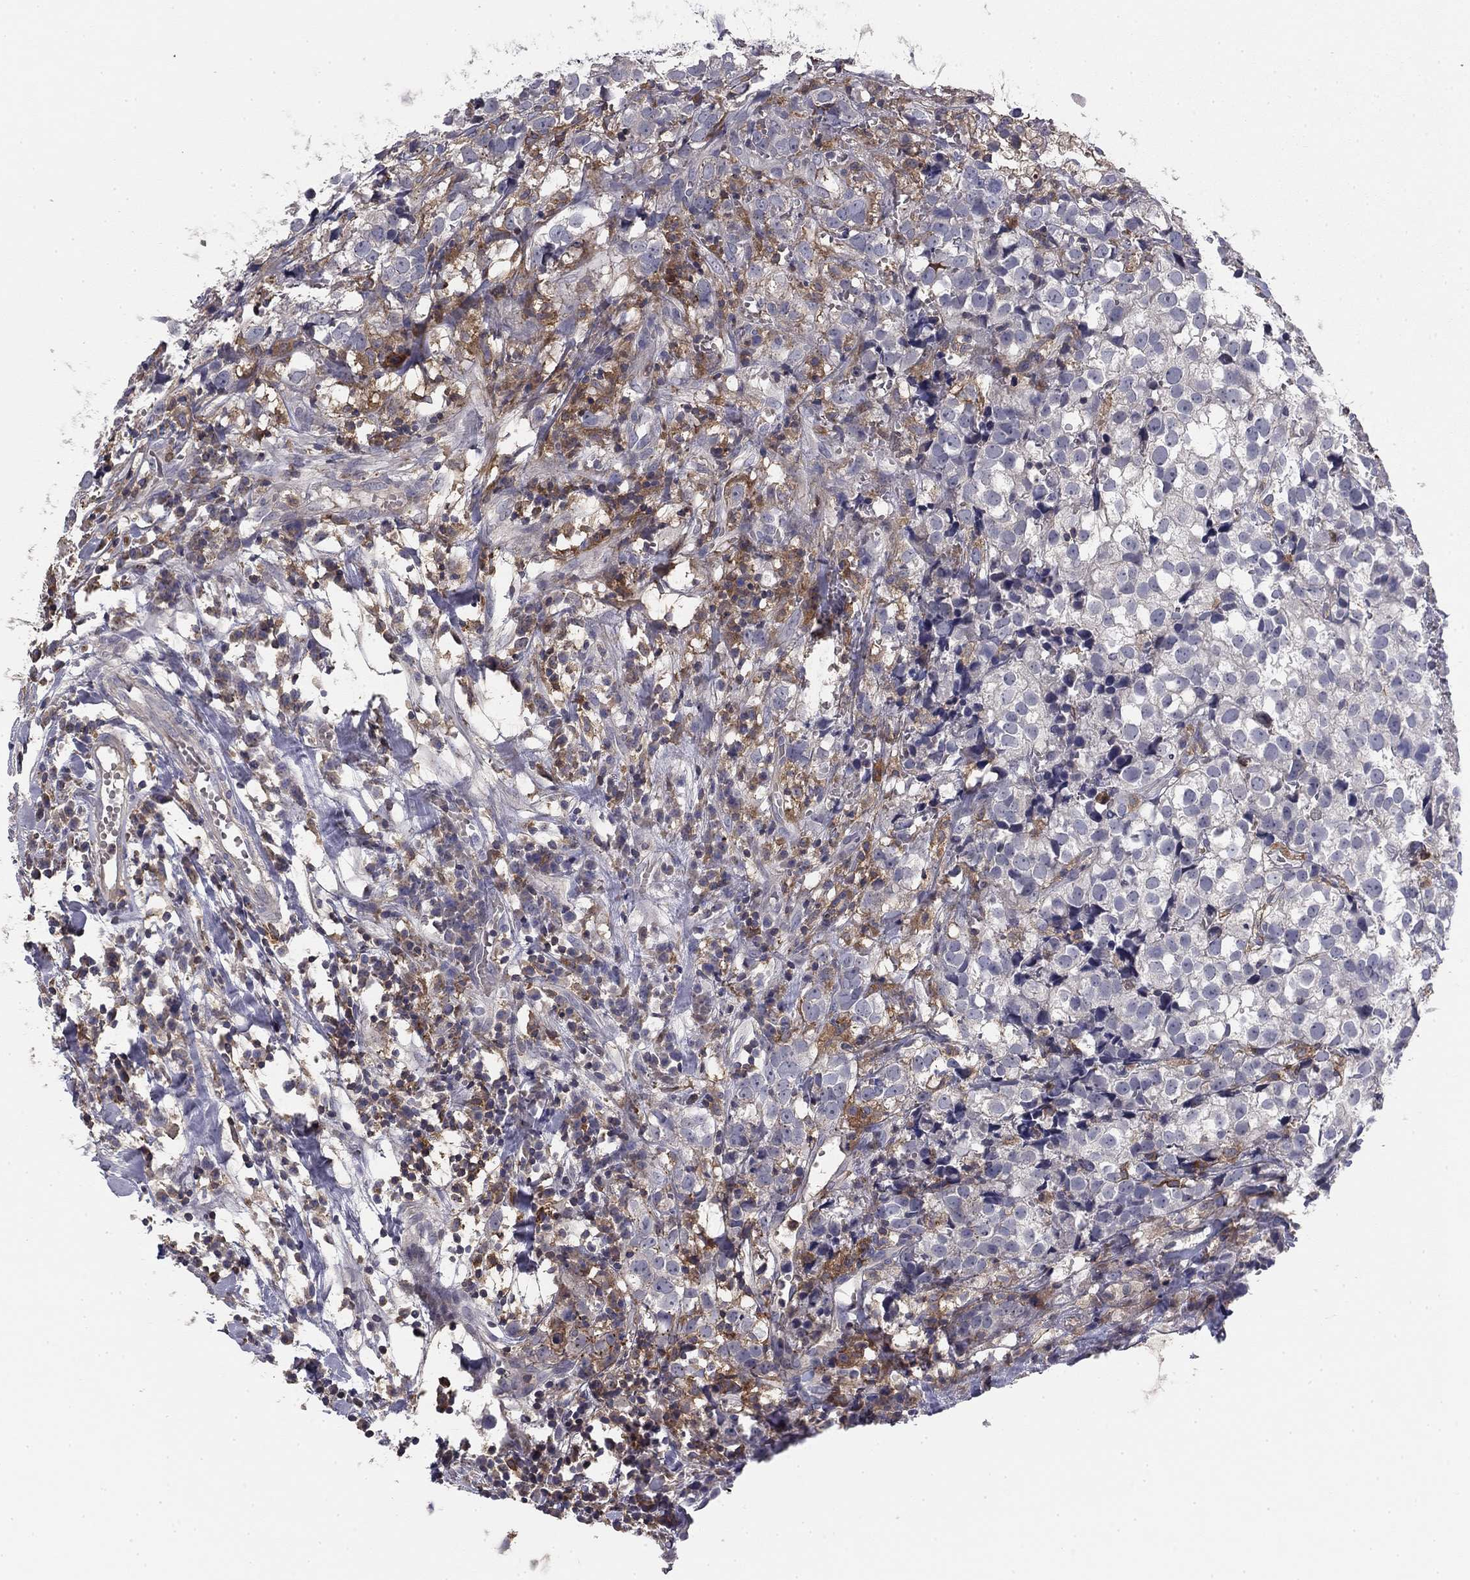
{"staining": {"intensity": "negative", "quantity": "none", "location": "none"}, "tissue": "breast cancer", "cell_type": "Tumor cells", "image_type": "cancer", "snomed": [{"axis": "morphology", "description": "Duct carcinoma"}, {"axis": "topography", "description": "Breast"}], "caption": "The histopathology image exhibits no staining of tumor cells in breast infiltrating ductal carcinoma.", "gene": "PLCB2", "patient": {"sex": "female", "age": 30}}